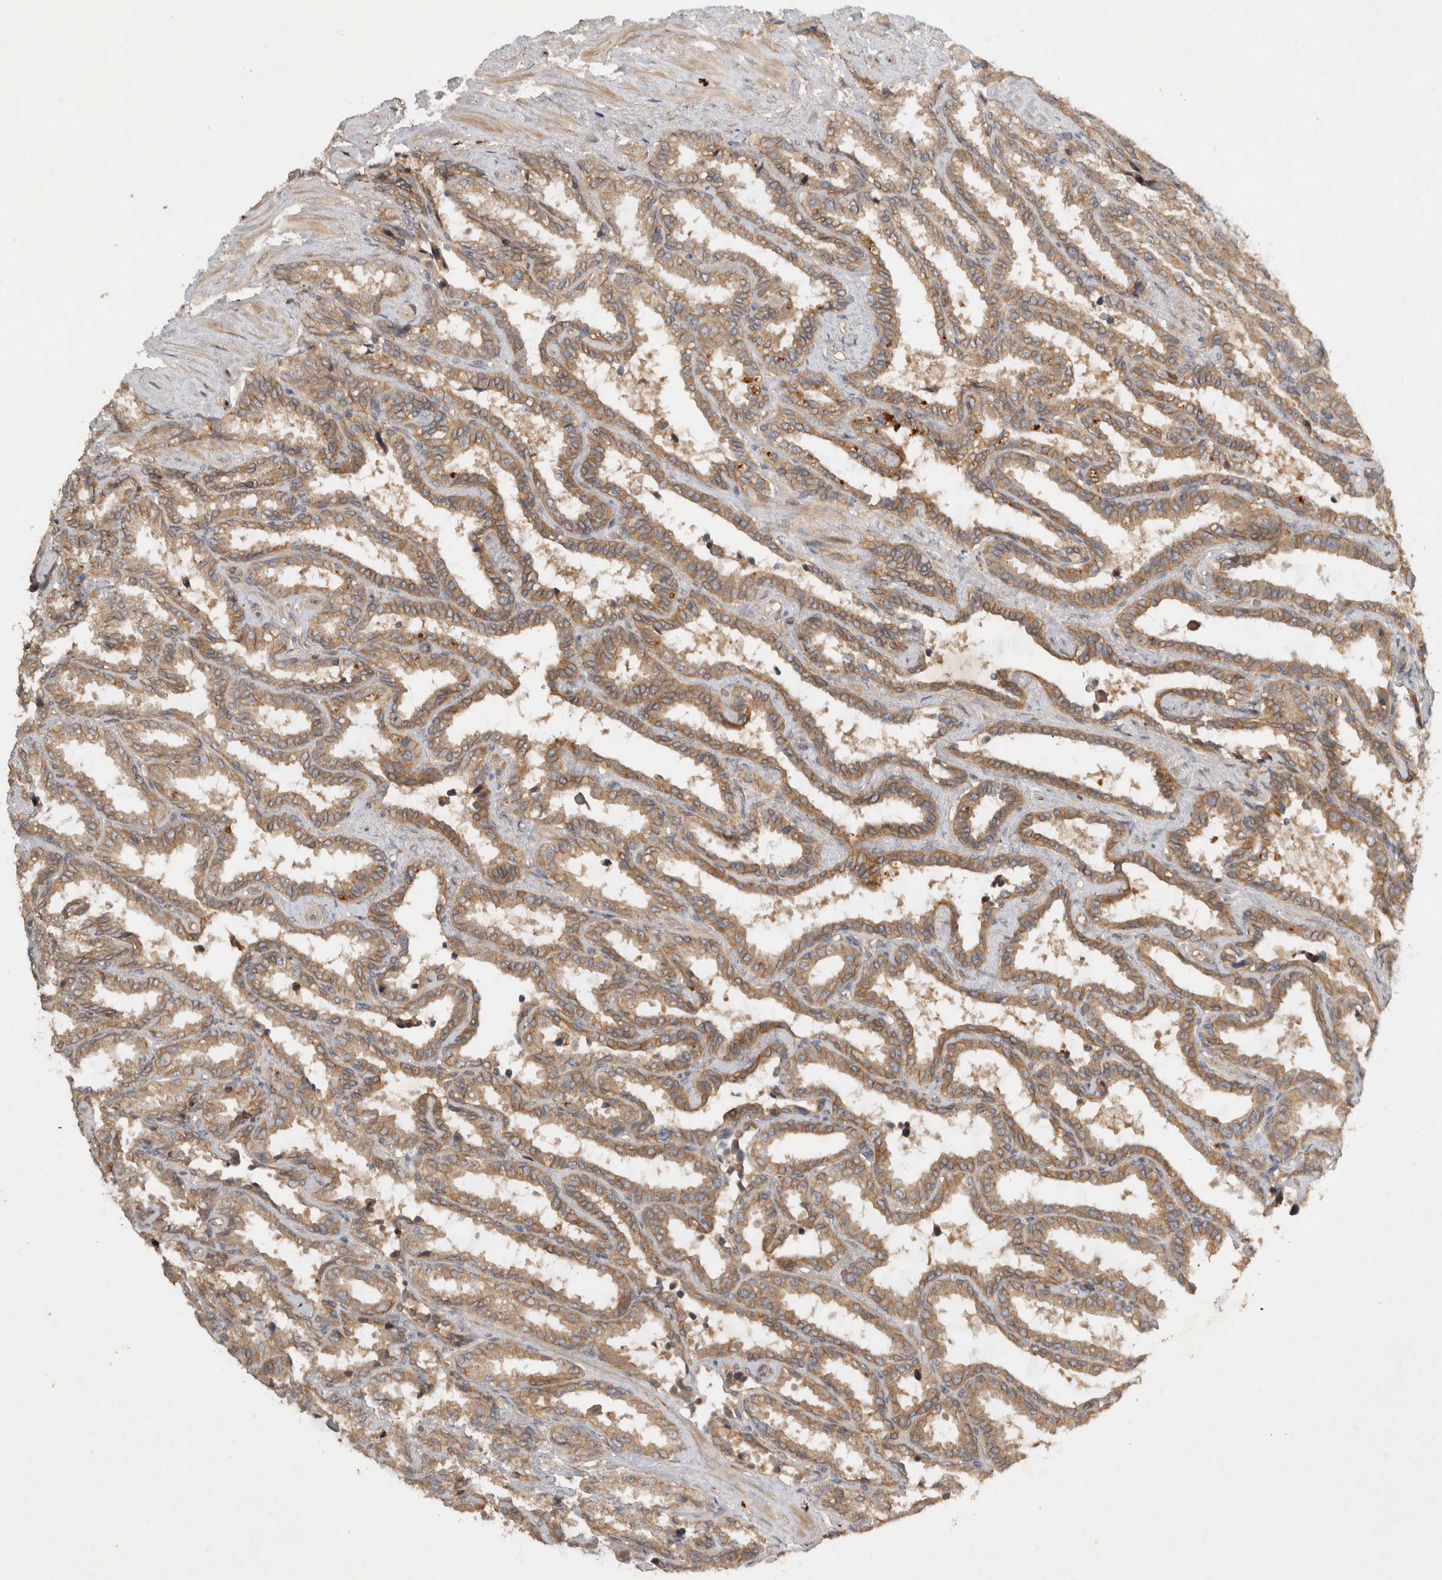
{"staining": {"intensity": "moderate", "quantity": ">75%", "location": "cytoplasmic/membranous"}, "tissue": "seminal vesicle", "cell_type": "Glandular cells", "image_type": "normal", "snomed": [{"axis": "morphology", "description": "Normal tissue, NOS"}, {"axis": "topography", "description": "Seminal veicle"}], "caption": "This image demonstrates immunohistochemistry staining of benign human seminal vesicle, with medium moderate cytoplasmic/membranous expression in about >75% of glandular cells.", "gene": "VEPH1", "patient": {"sex": "male", "age": 46}}